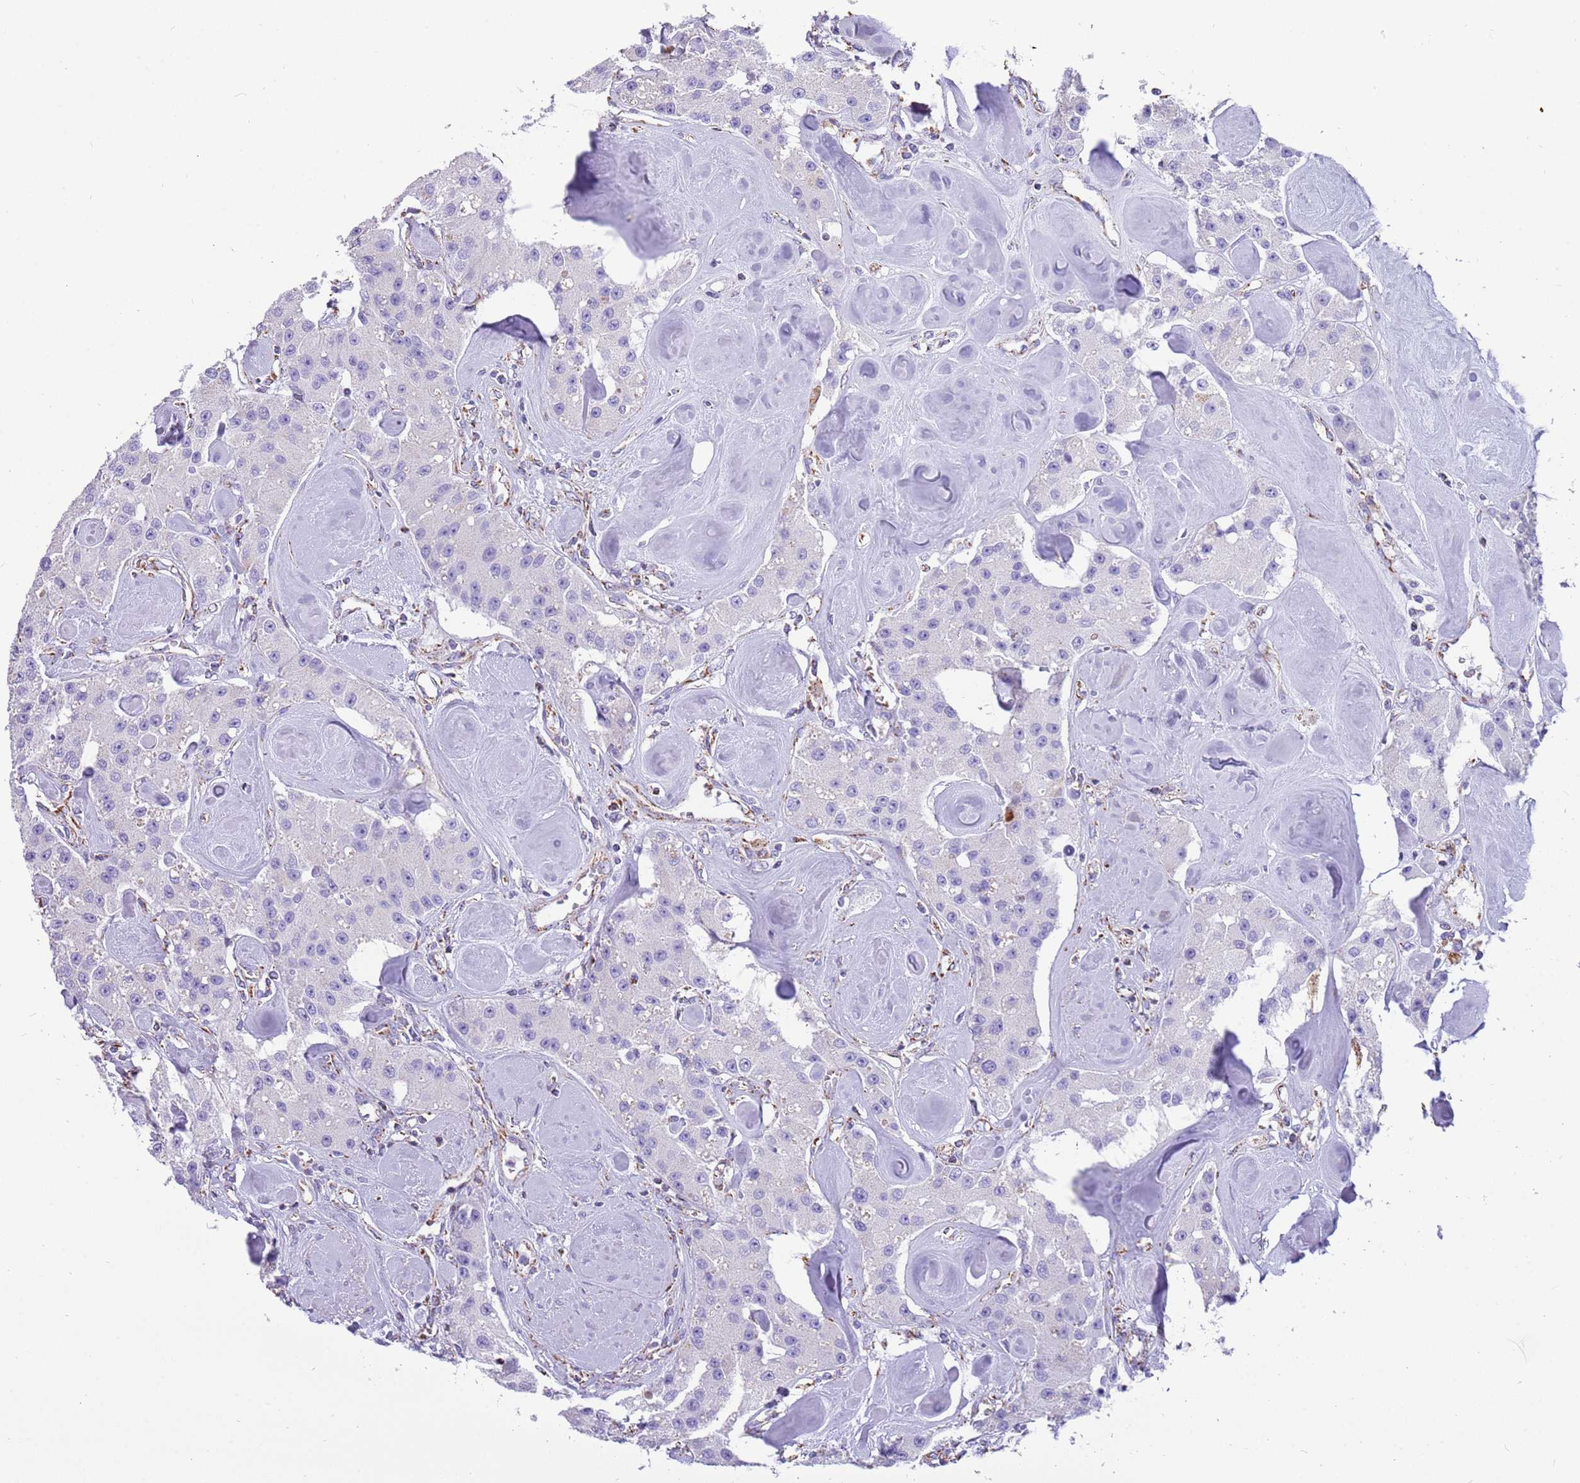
{"staining": {"intensity": "negative", "quantity": "none", "location": "none"}, "tissue": "carcinoid", "cell_type": "Tumor cells", "image_type": "cancer", "snomed": [{"axis": "morphology", "description": "Carcinoid, malignant, NOS"}, {"axis": "topography", "description": "Pancreas"}], "caption": "Immunohistochemical staining of human carcinoid (malignant) displays no significant positivity in tumor cells.", "gene": "SUCLG2", "patient": {"sex": "male", "age": 41}}